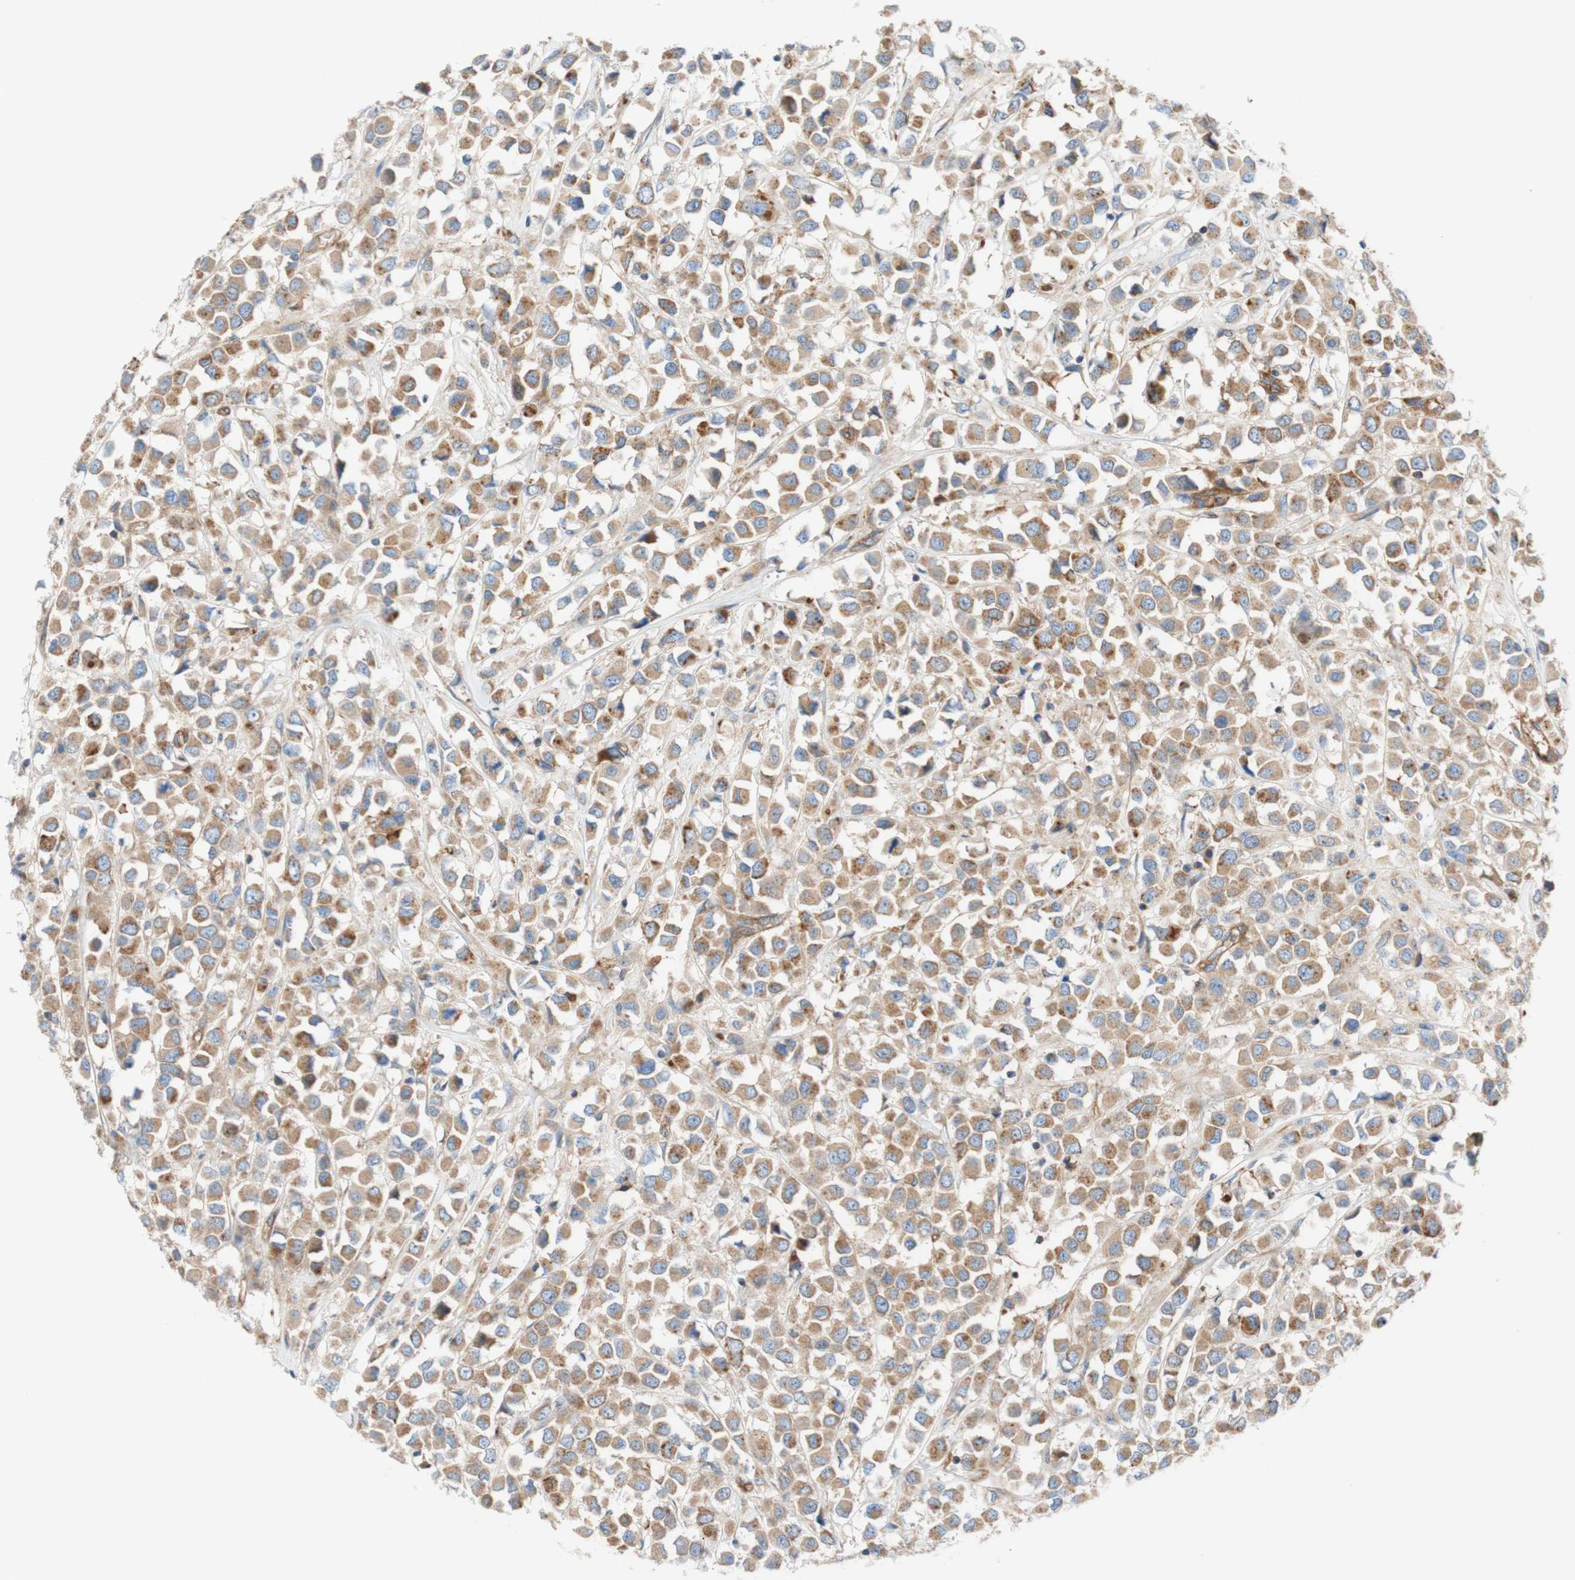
{"staining": {"intensity": "weak", "quantity": ">75%", "location": "cytoplasmic/membranous"}, "tissue": "breast cancer", "cell_type": "Tumor cells", "image_type": "cancer", "snomed": [{"axis": "morphology", "description": "Duct carcinoma"}, {"axis": "topography", "description": "Breast"}], "caption": "Brown immunohistochemical staining in breast invasive ductal carcinoma reveals weak cytoplasmic/membranous expression in about >75% of tumor cells. (DAB (3,3'-diaminobenzidine) IHC with brightfield microscopy, high magnification).", "gene": "STOM", "patient": {"sex": "female", "age": 61}}